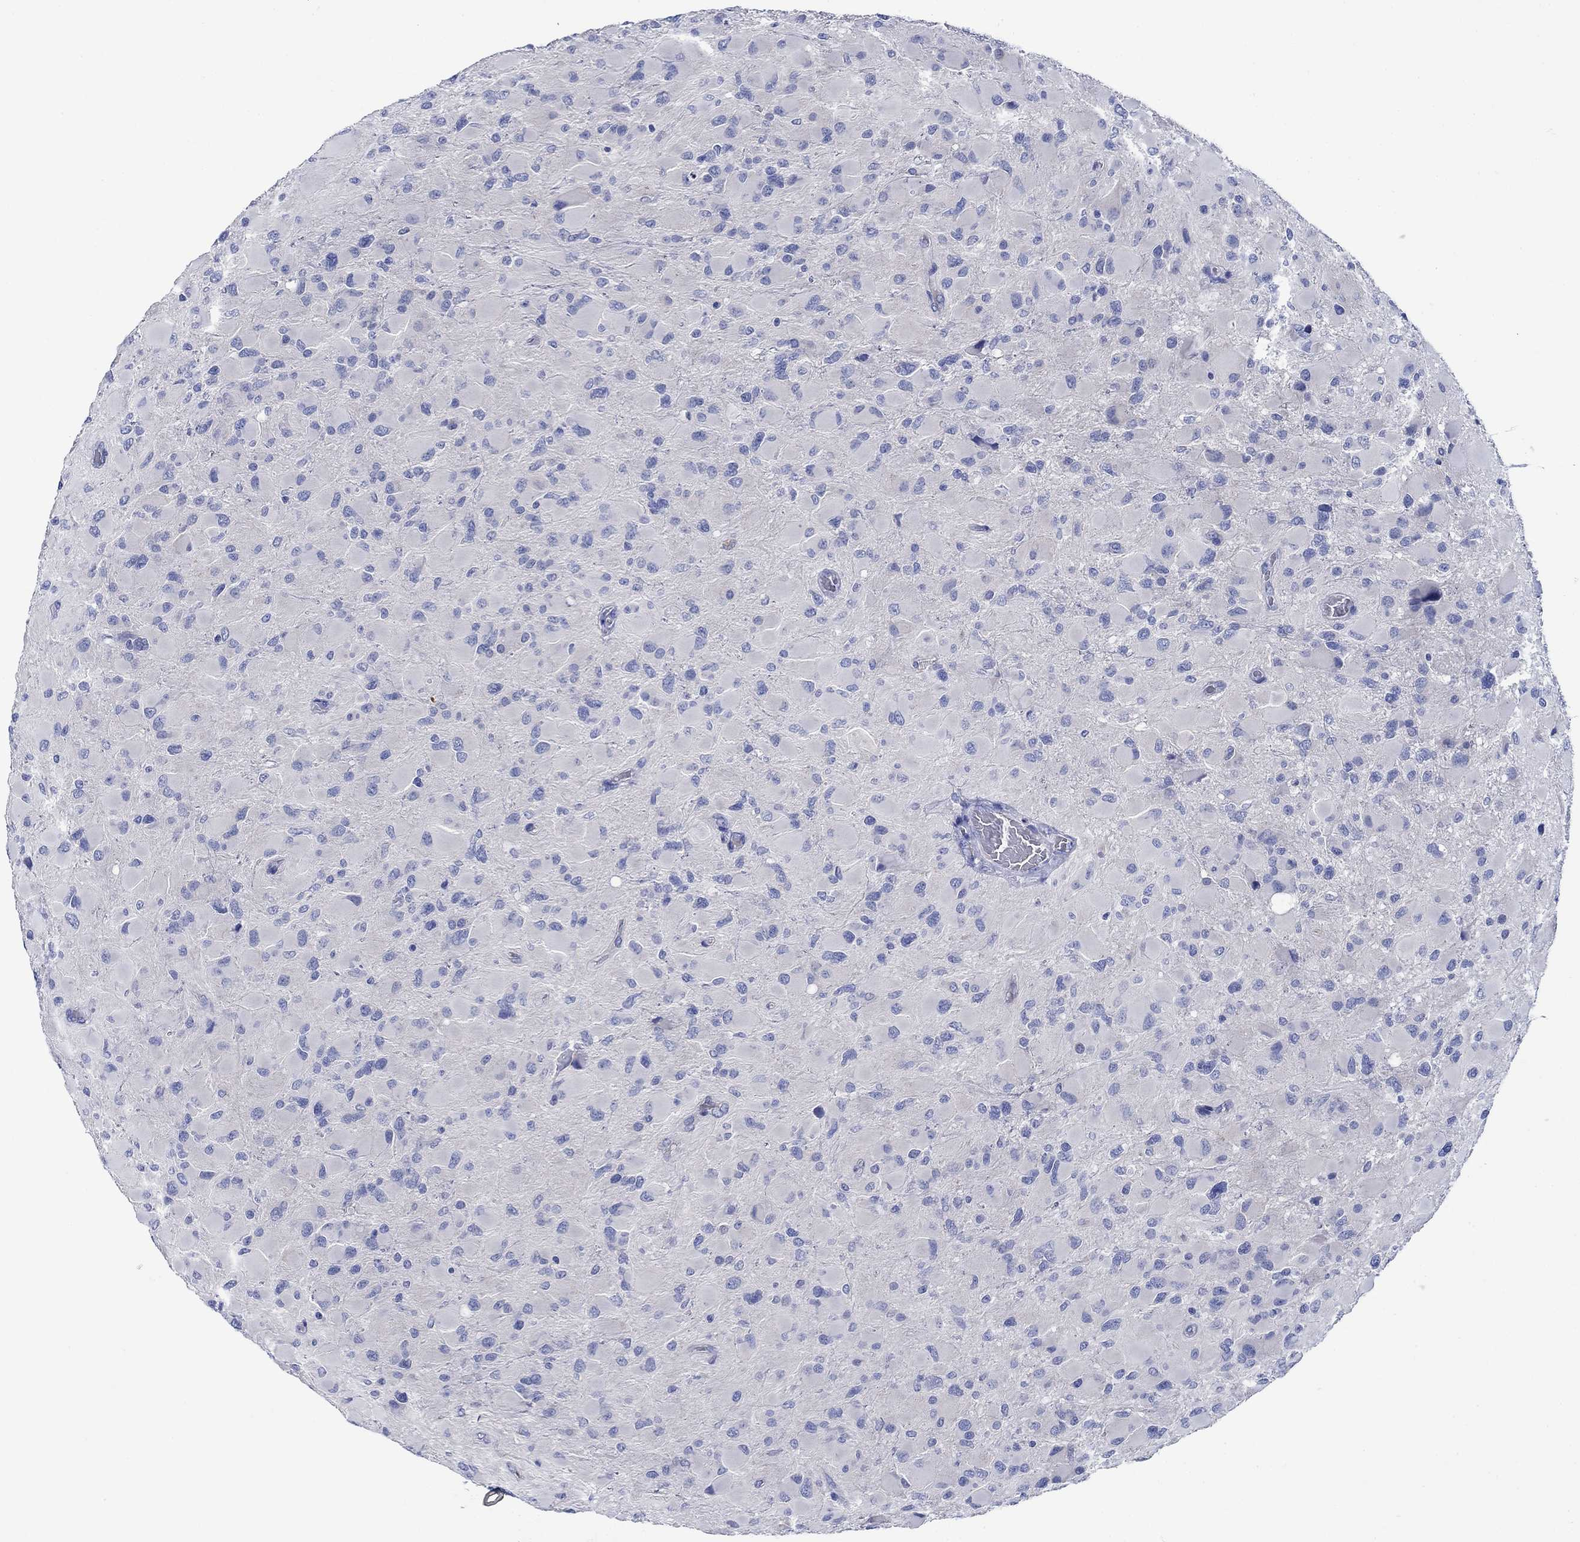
{"staining": {"intensity": "negative", "quantity": "none", "location": "none"}, "tissue": "glioma", "cell_type": "Tumor cells", "image_type": "cancer", "snomed": [{"axis": "morphology", "description": "Glioma, malignant, High grade"}, {"axis": "topography", "description": "Cerebral cortex"}], "caption": "This is an IHC image of glioma. There is no positivity in tumor cells.", "gene": "TRIM16", "patient": {"sex": "female", "age": 36}}